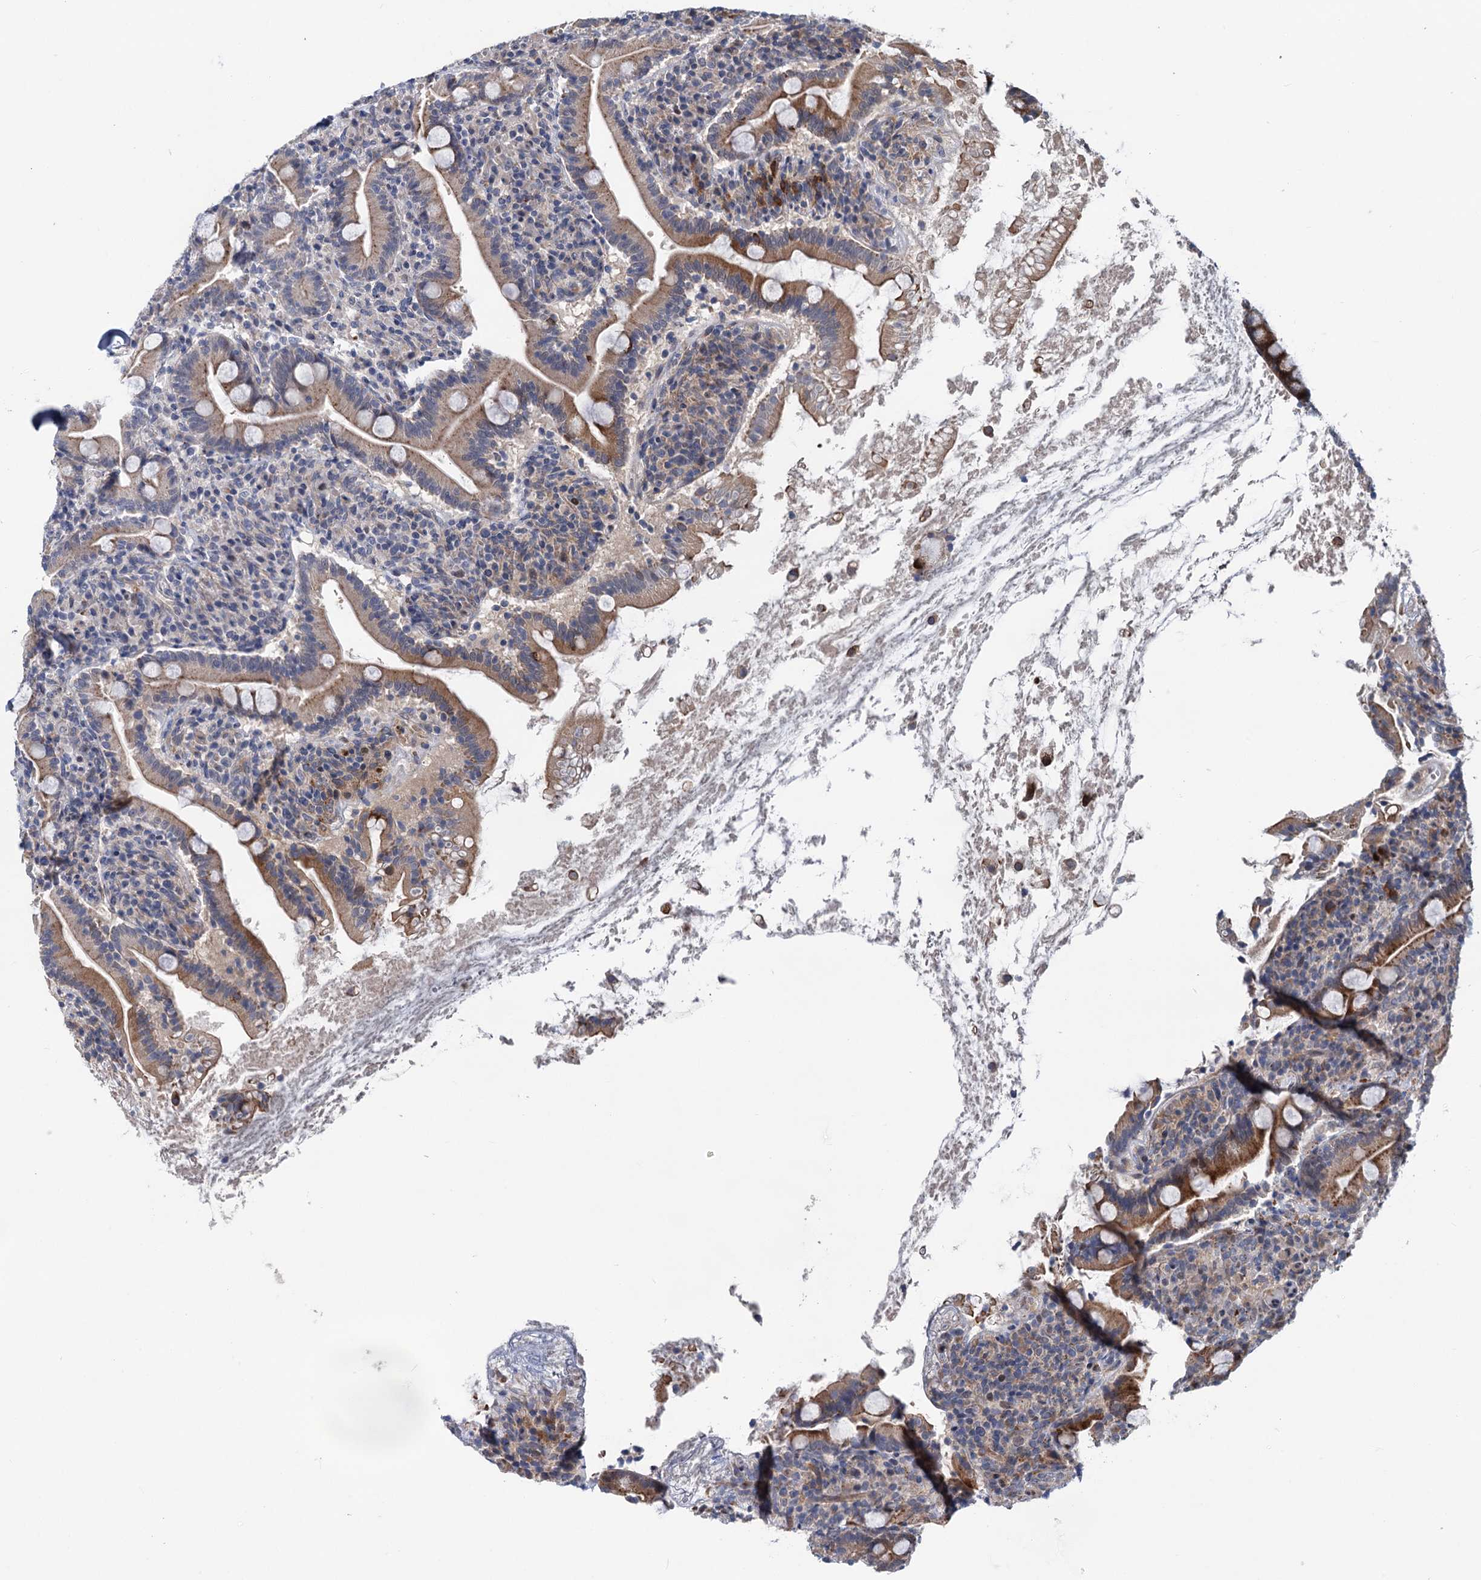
{"staining": {"intensity": "moderate", "quantity": "<25%", "location": "cytoplasmic/membranous"}, "tissue": "duodenum", "cell_type": "Glandular cells", "image_type": "normal", "snomed": [{"axis": "morphology", "description": "Normal tissue, NOS"}, {"axis": "topography", "description": "Duodenum"}], "caption": "The immunohistochemical stain shows moderate cytoplasmic/membranous positivity in glandular cells of benign duodenum. (Brightfield microscopy of DAB IHC at high magnification).", "gene": "UBR1", "patient": {"sex": "male", "age": 35}}